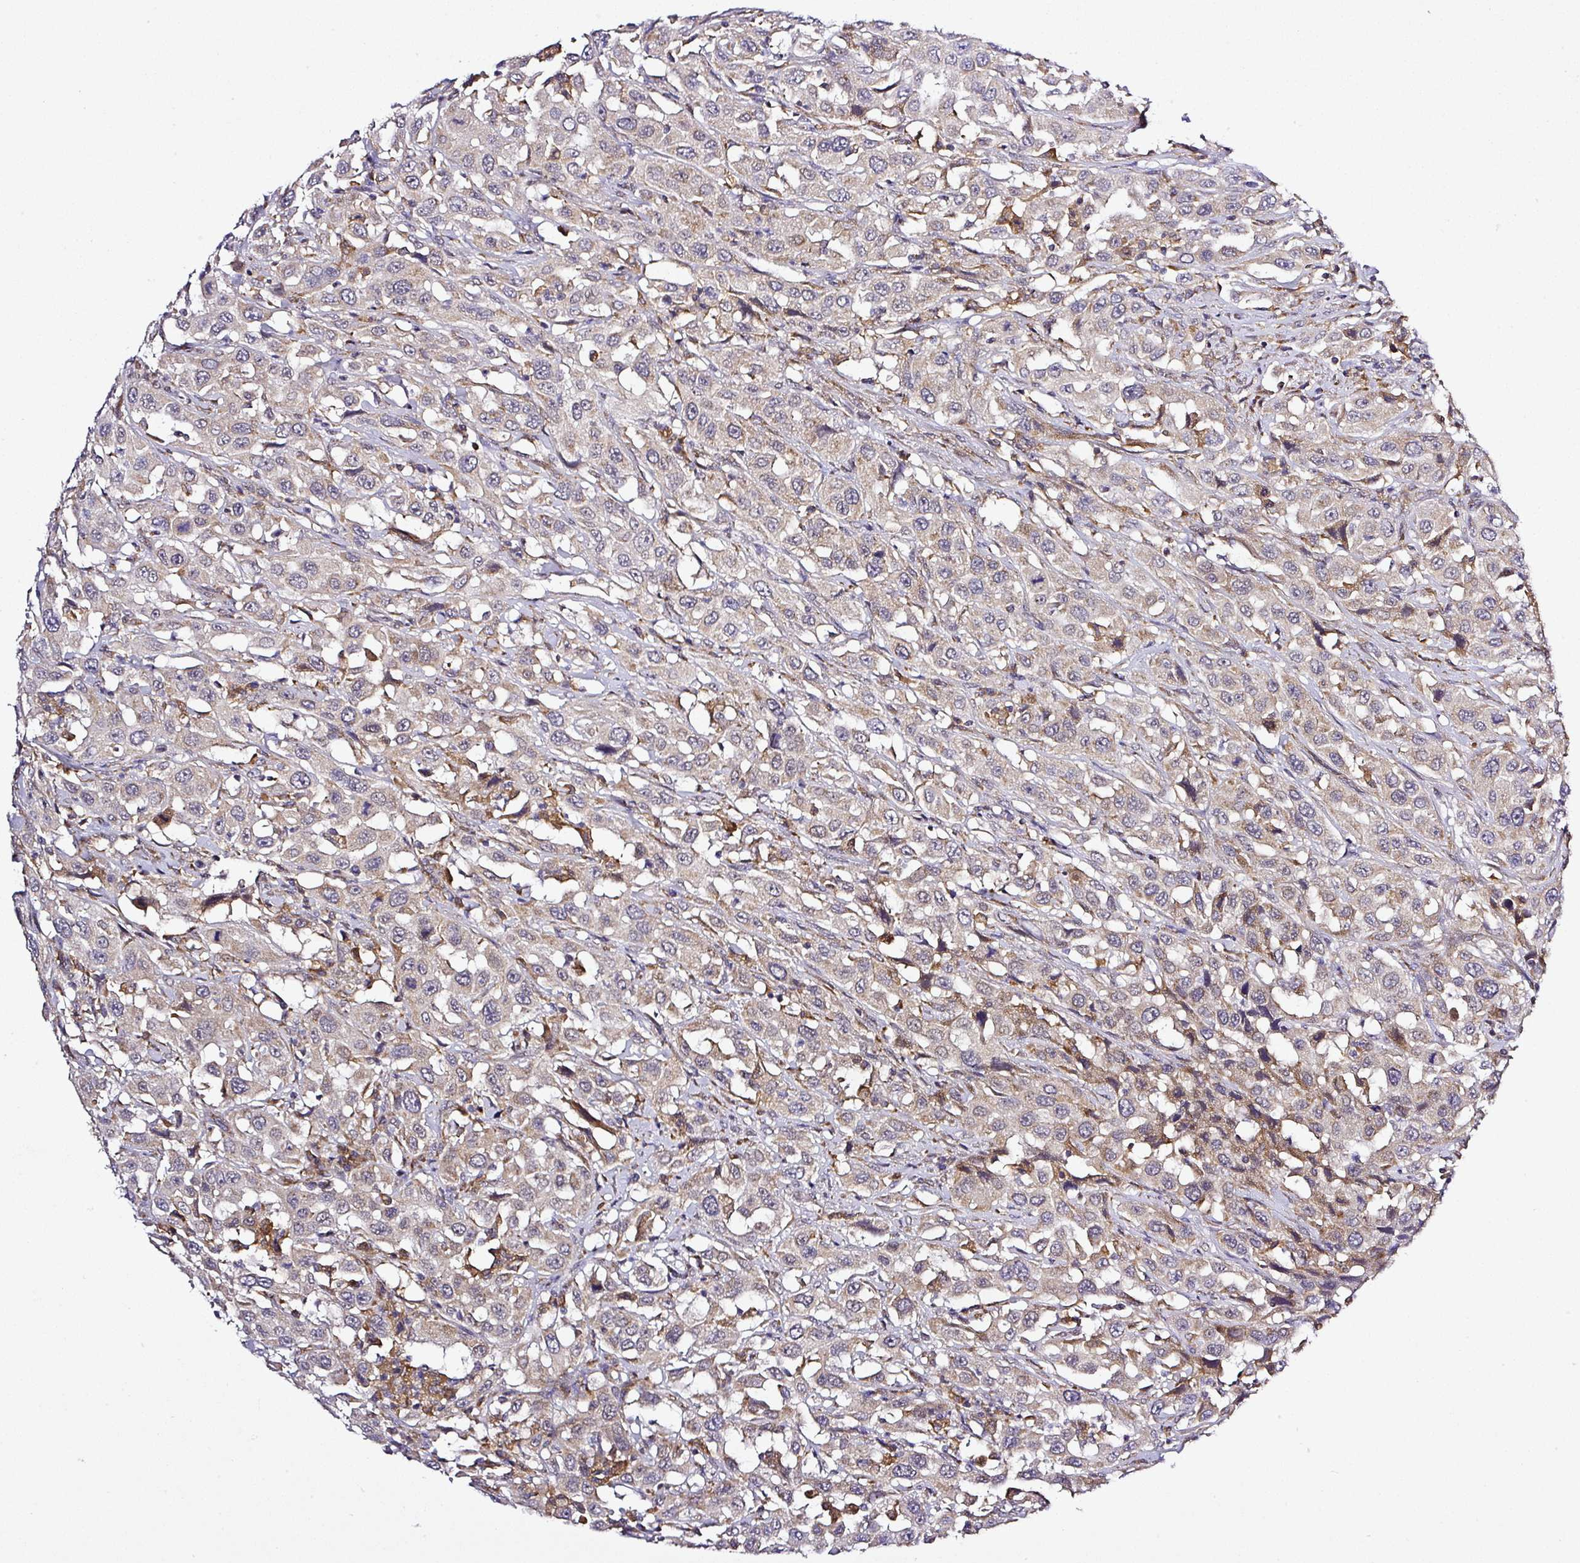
{"staining": {"intensity": "moderate", "quantity": "25%-75%", "location": "cytoplasmic/membranous"}, "tissue": "urothelial cancer", "cell_type": "Tumor cells", "image_type": "cancer", "snomed": [{"axis": "morphology", "description": "Urothelial carcinoma, High grade"}, {"axis": "topography", "description": "Urinary bladder"}], "caption": "Human urothelial cancer stained with a protein marker reveals moderate staining in tumor cells.", "gene": "ZNF513", "patient": {"sex": "male", "age": 61}}